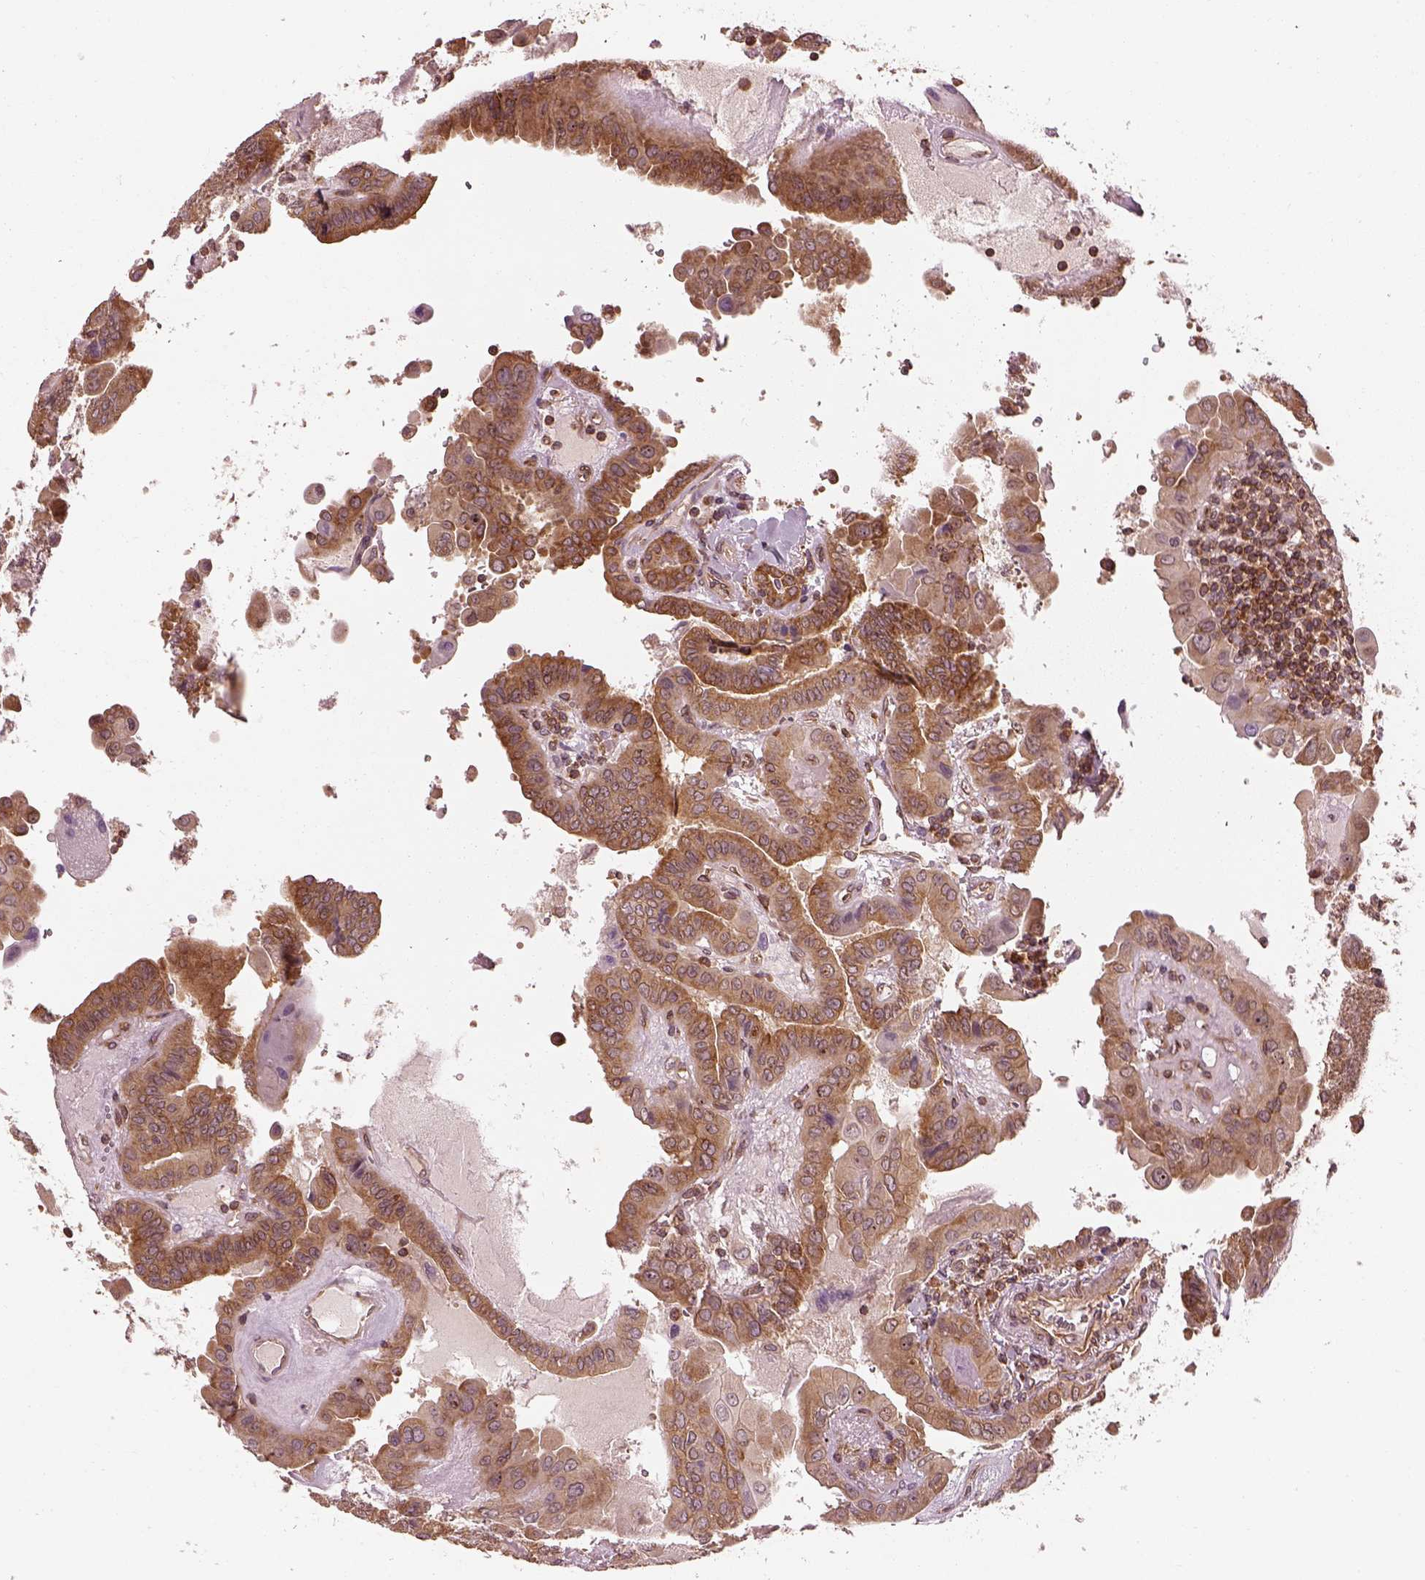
{"staining": {"intensity": "moderate", "quantity": "25%-75%", "location": "cytoplasmic/membranous"}, "tissue": "thyroid cancer", "cell_type": "Tumor cells", "image_type": "cancer", "snomed": [{"axis": "morphology", "description": "Papillary adenocarcinoma, NOS"}, {"axis": "topography", "description": "Thyroid gland"}], "caption": "A photomicrograph of thyroid cancer stained for a protein reveals moderate cytoplasmic/membranous brown staining in tumor cells.", "gene": "LSM14A", "patient": {"sex": "female", "age": 37}}